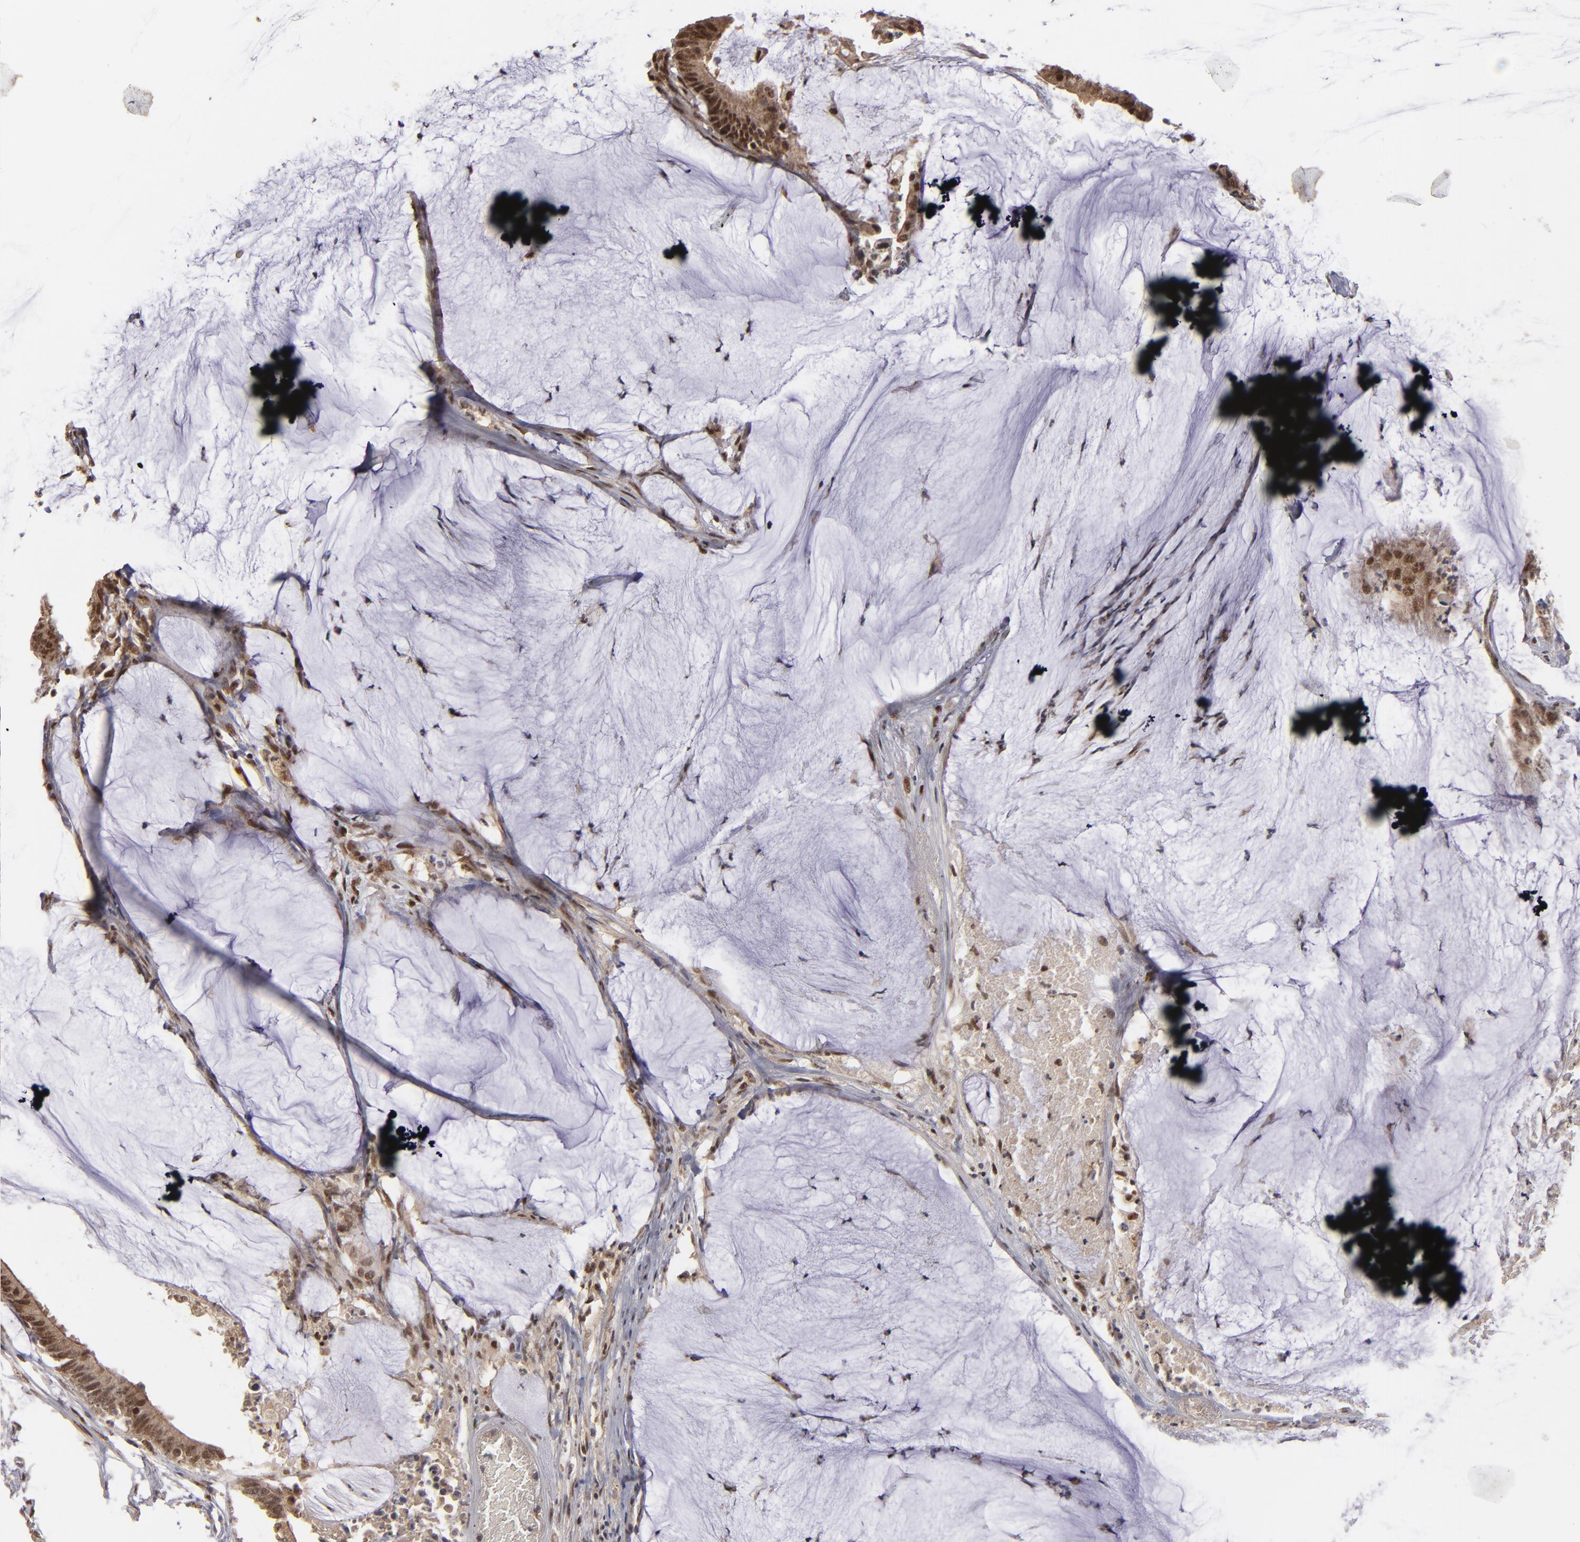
{"staining": {"intensity": "moderate", "quantity": ">75%", "location": "cytoplasmic/membranous,nuclear"}, "tissue": "colorectal cancer", "cell_type": "Tumor cells", "image_type": "cancer", "snomed": [{"axis": "morphology", "description": "Adenocarcinoma, NOS"}, {"axis": "topography", "description": "Rectum"}], "caption": "Immunohistochemical staining of human colorectal cancer shows medium levels of moderate cytoplasmic/membranous and nuclear protein expression in about >75% of tumor cells. The staining is performed using DAB brown chromogen to label protein expression. The nuclei are counter-stained blue using hematoxylin.", "gene": "ZNF234", "patient": {"sex": "female", "age": 66}}